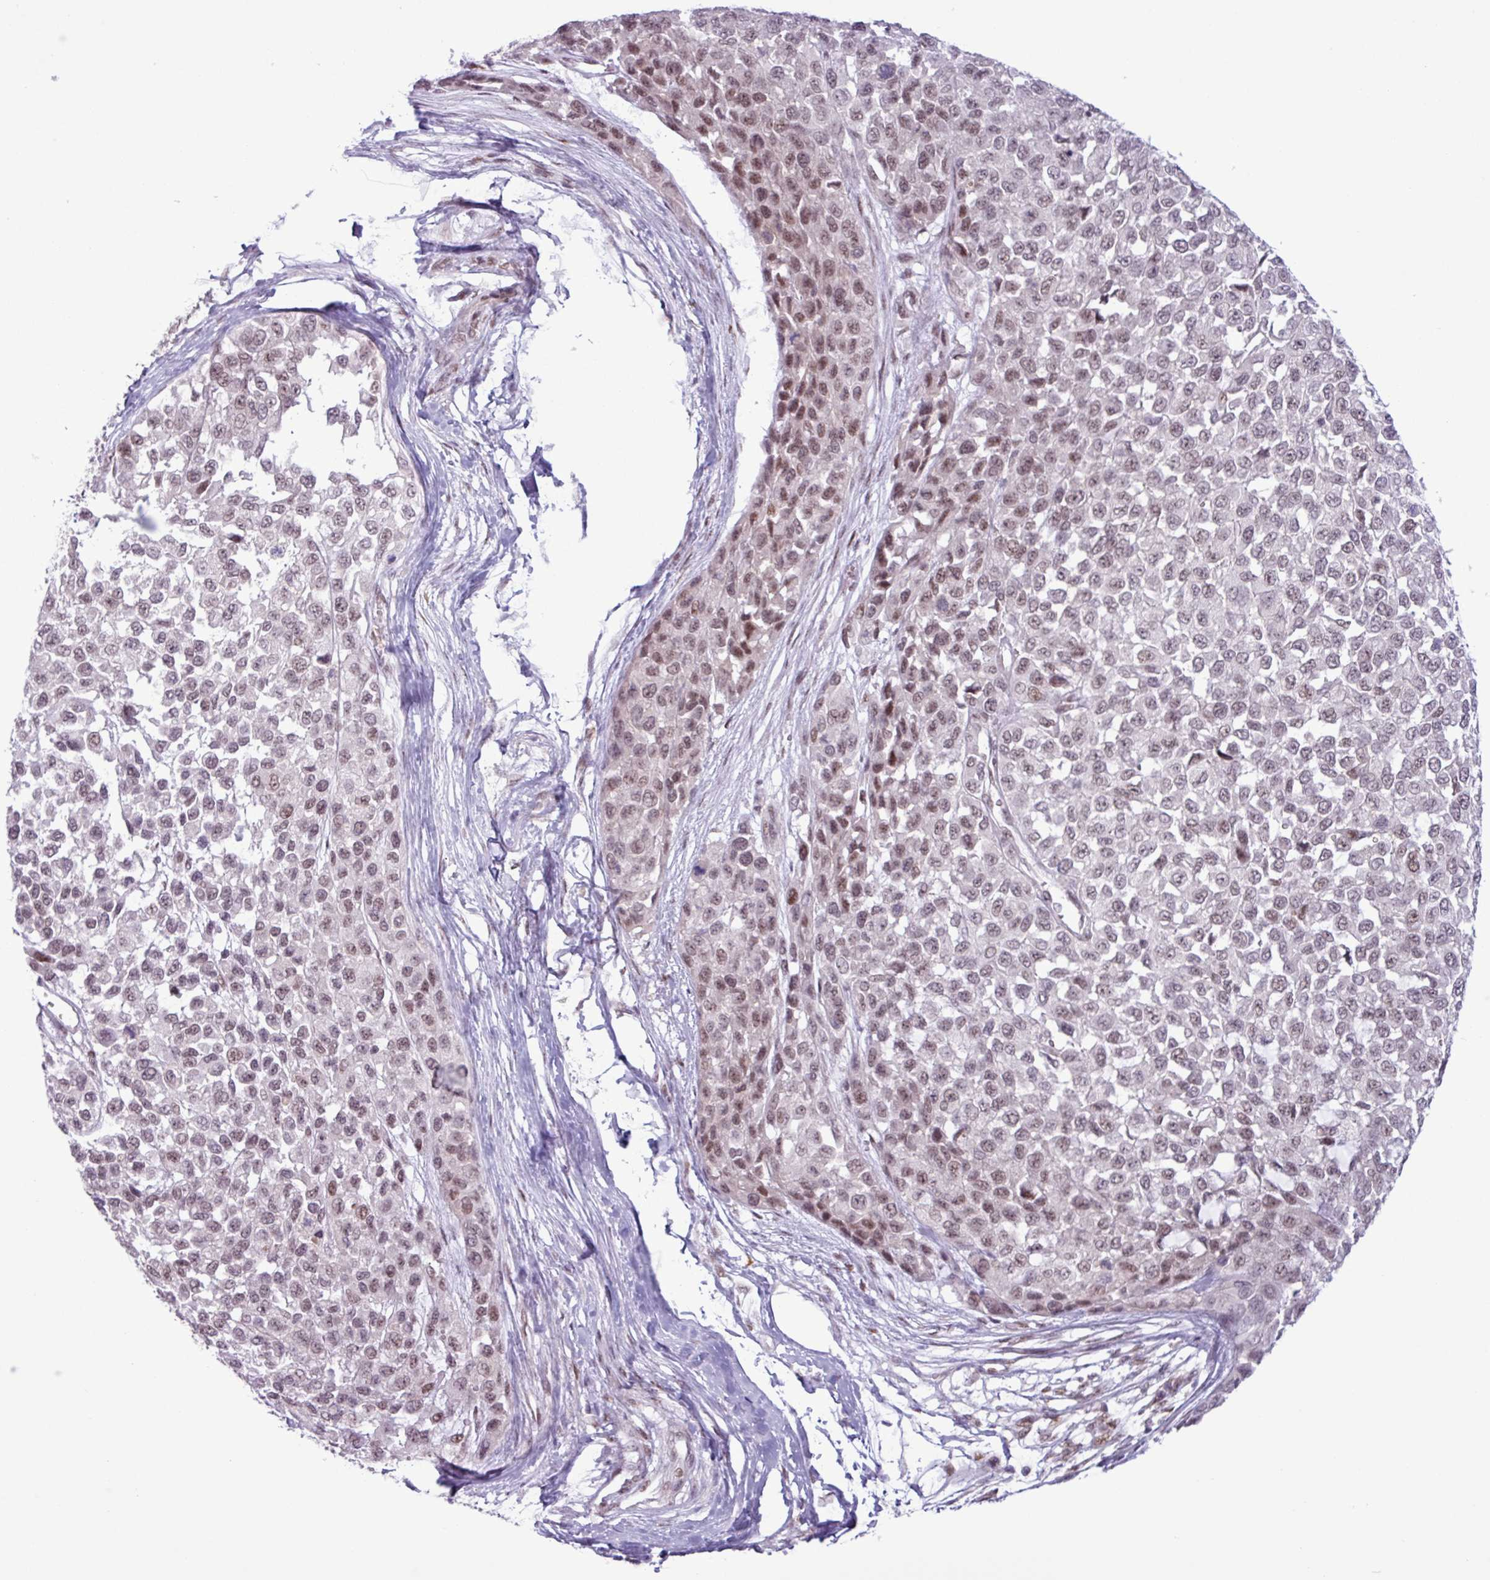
{"staining": {"intensity": "moderate", "quantity": "25%-75%", "location": "nuclear"}, "tissue": "melanoma", "cell_type": "Tumor cells", "image_type": "cancer", "snomed": [{"axis": "morphology", "description": "Malignant melanoma, NOS"}, {"axis": "topography", "description": "Skin"}], "caption": "This is an image of IHC staining of malignant melanoma, which shows moderate positivity in the nuclear of tumor cells.", "gene": "NOTCH2", "patient": {"sex": "male", "age": 62}}